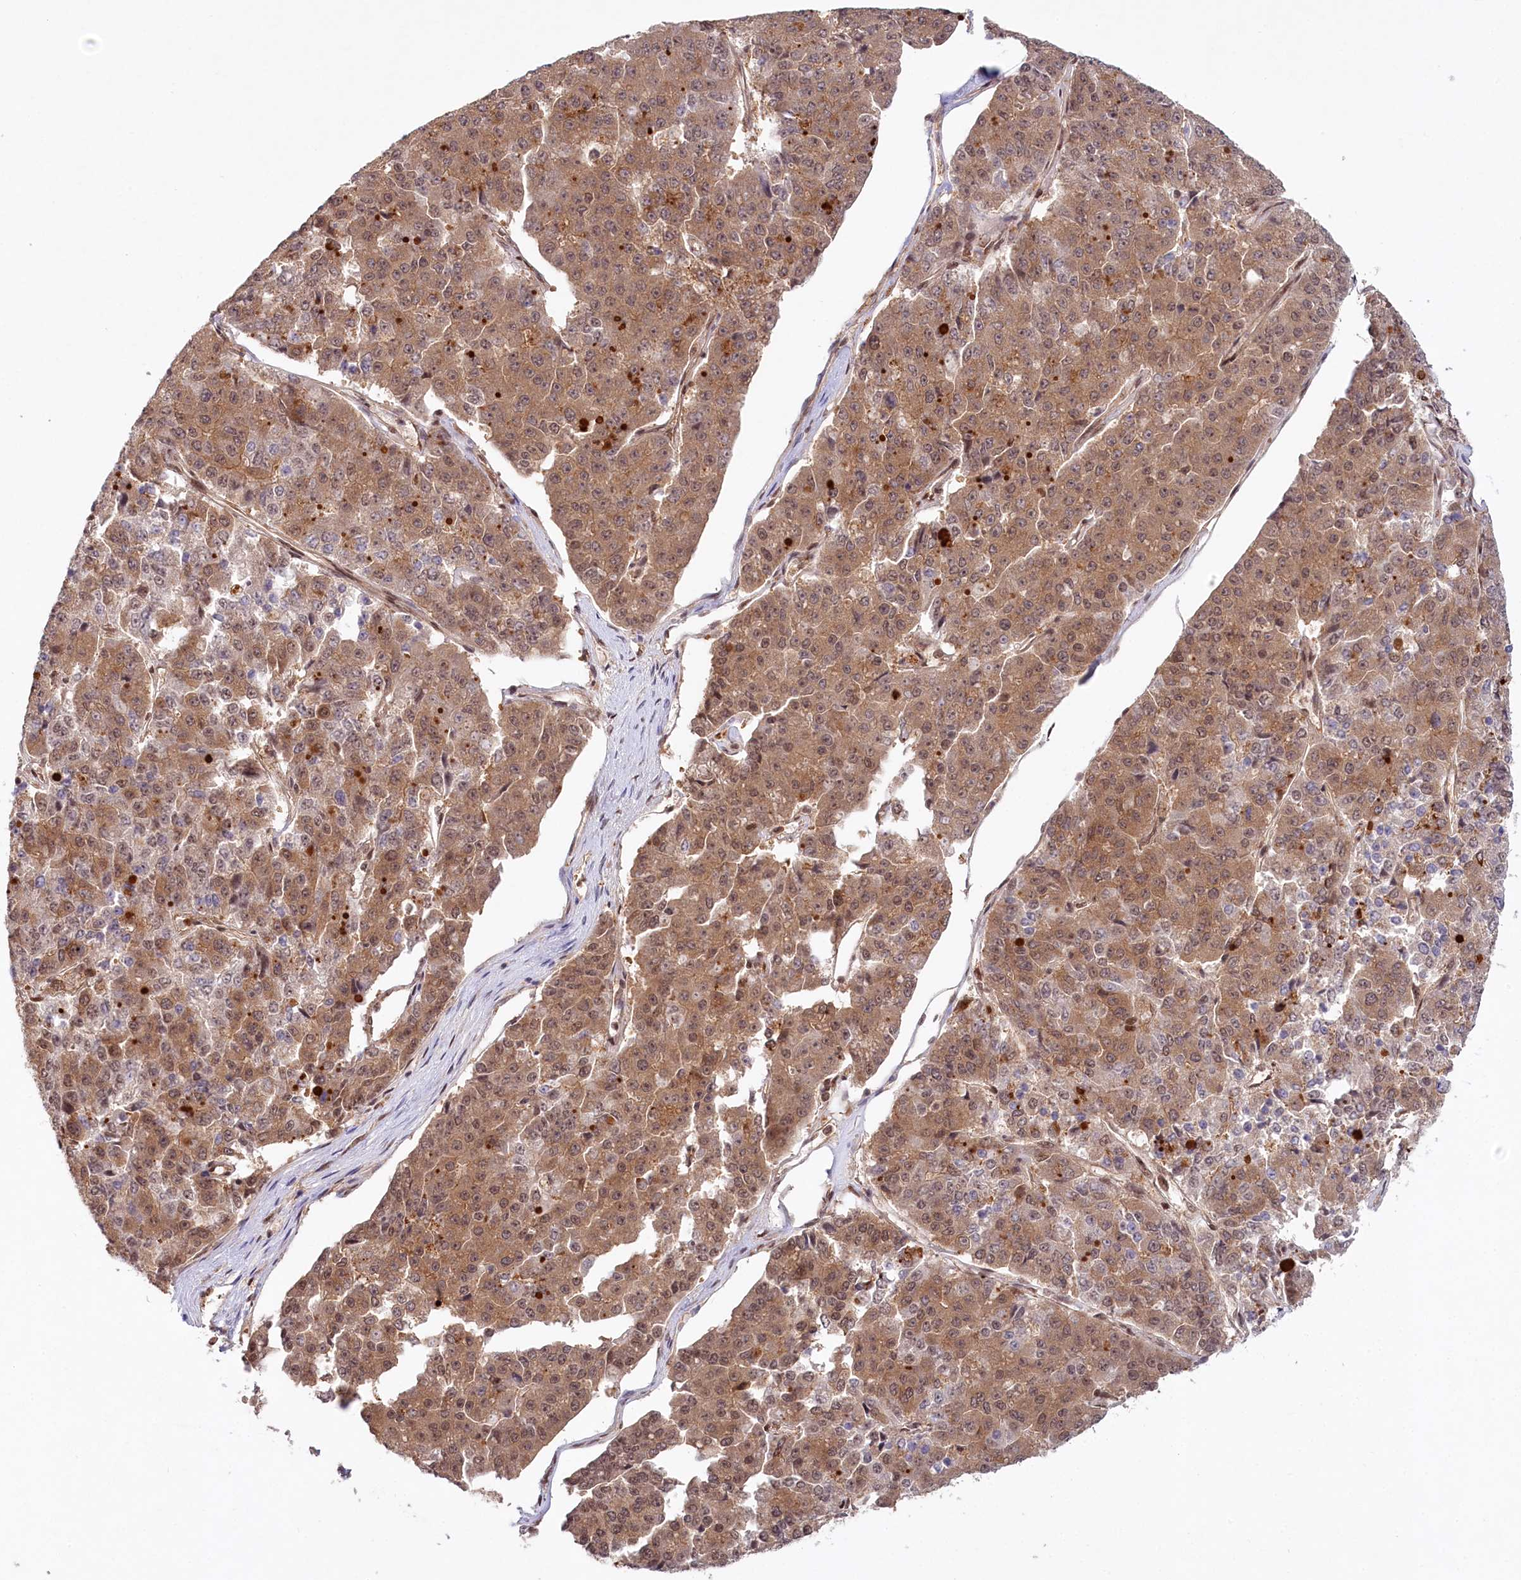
{"staining": {"intensity": "moderate", "quantity": ">75%", "location": "cytoplasmic/membranous,nuclear"}, "tissue": "pancreatic cancer", "cell_type": "Tumor cells", "image_type": "cancer", "snomed": [{"axis": "morphology", "description": "Adenocarcinoma, NOS"}, {"axis": "topography", "description": "Pancreas"}], "caption": "Approximately >75% of tumor cells in adenocarcinoma (pancreatic) demonstrate moderate cytoplasmic/membranous and nuclear protein positivity as visualized by brown immunohistochemical staining.", "gene": "CCDC65", "patient": {"sex": "male", "age": 50}}